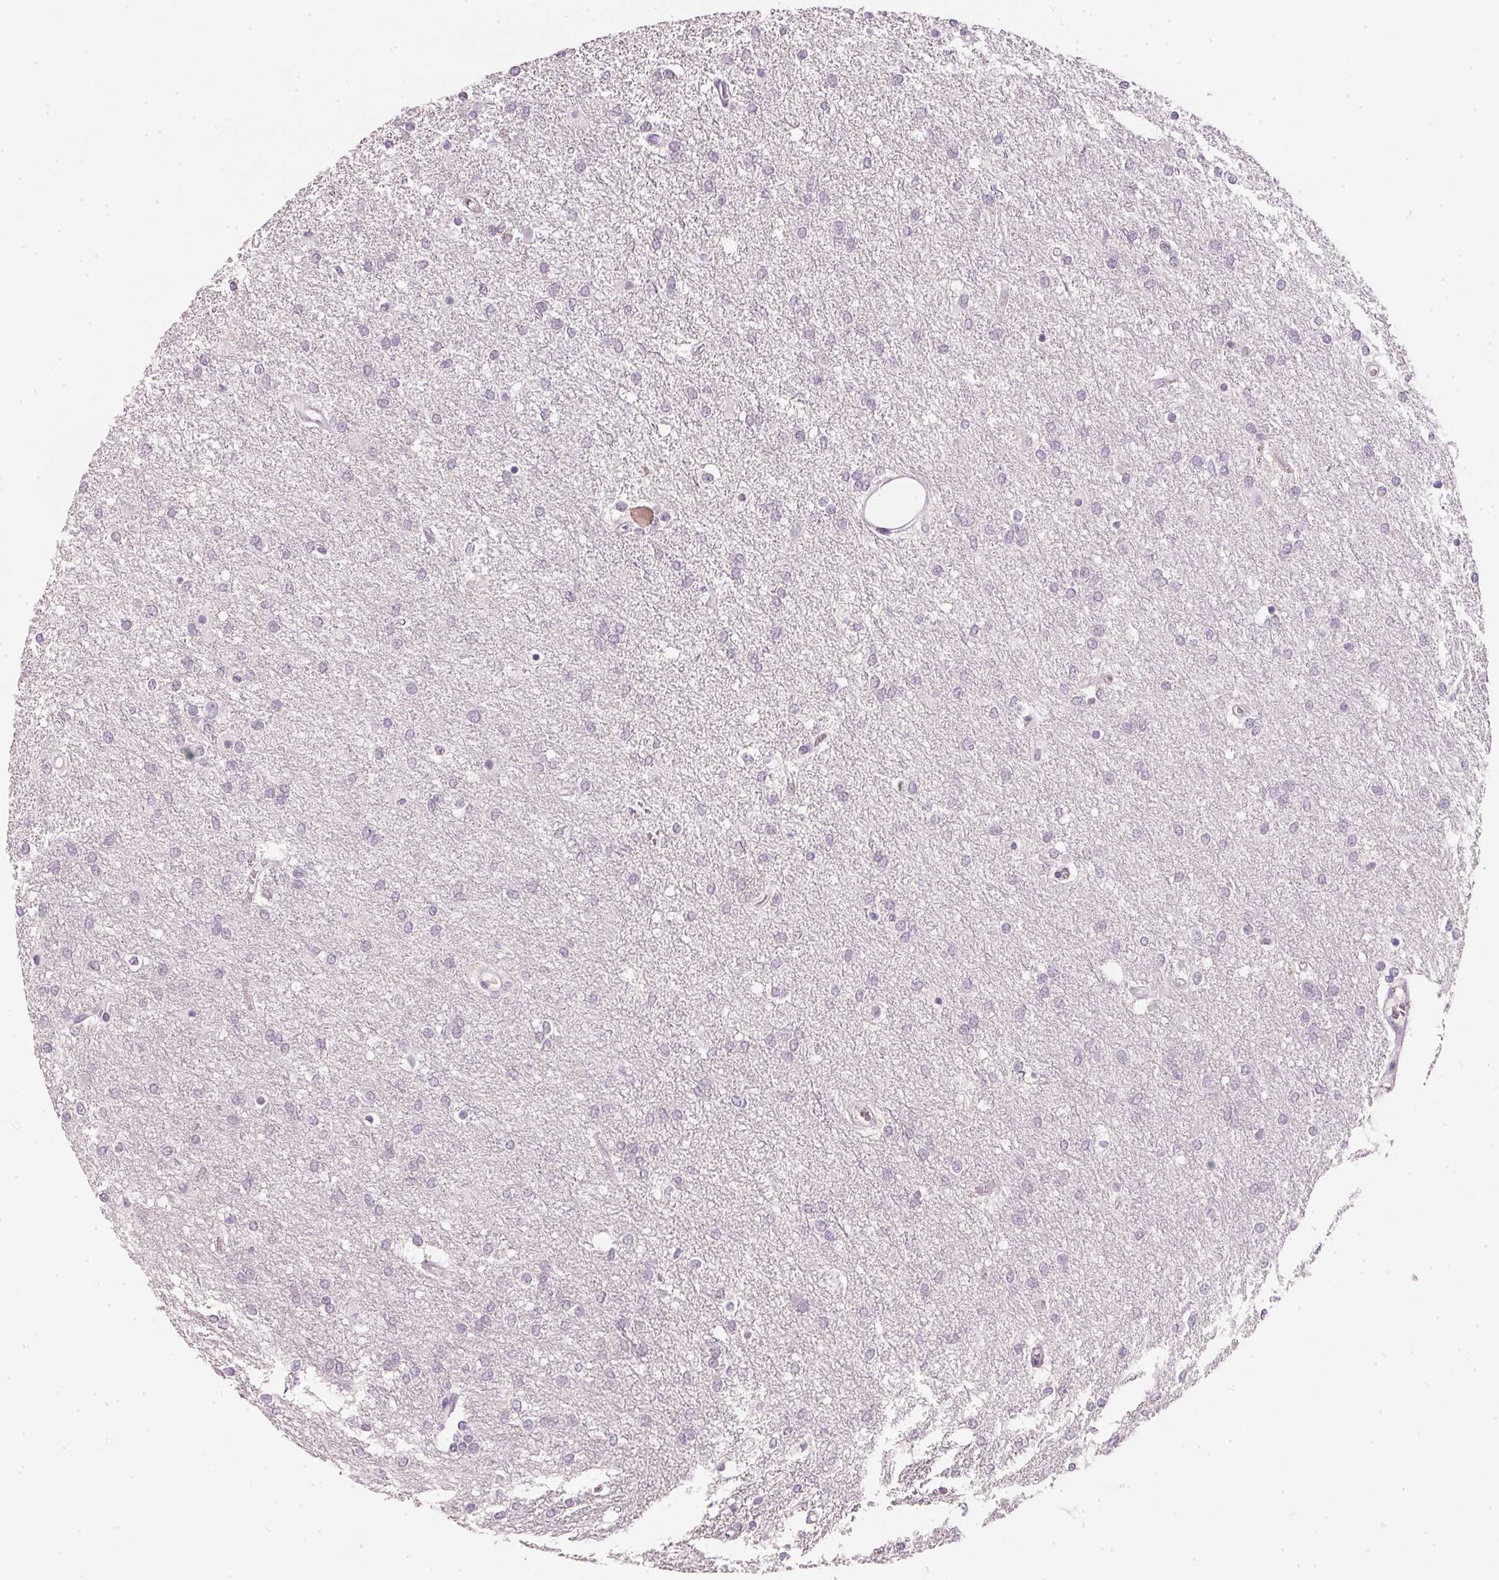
{"staining": {"intensity": "negative", "quantity": "none", "location": "none"}, "tissue": "glioma", "cell_type": "Tumor cells", "image_type": "cancer", "snomed": [{"axis": "morphology", "description": "Glioma, malignant, High grade"}, {"axis": "topography", "description": "Brain"}], "caption": "This is an immunohistochemistry (IHC) micrograph of malignant glioma (high-grade). There is no expression in tumor cells.", "gene": "IGFBP1", "patient": {"sex": "female", "age": 61}}